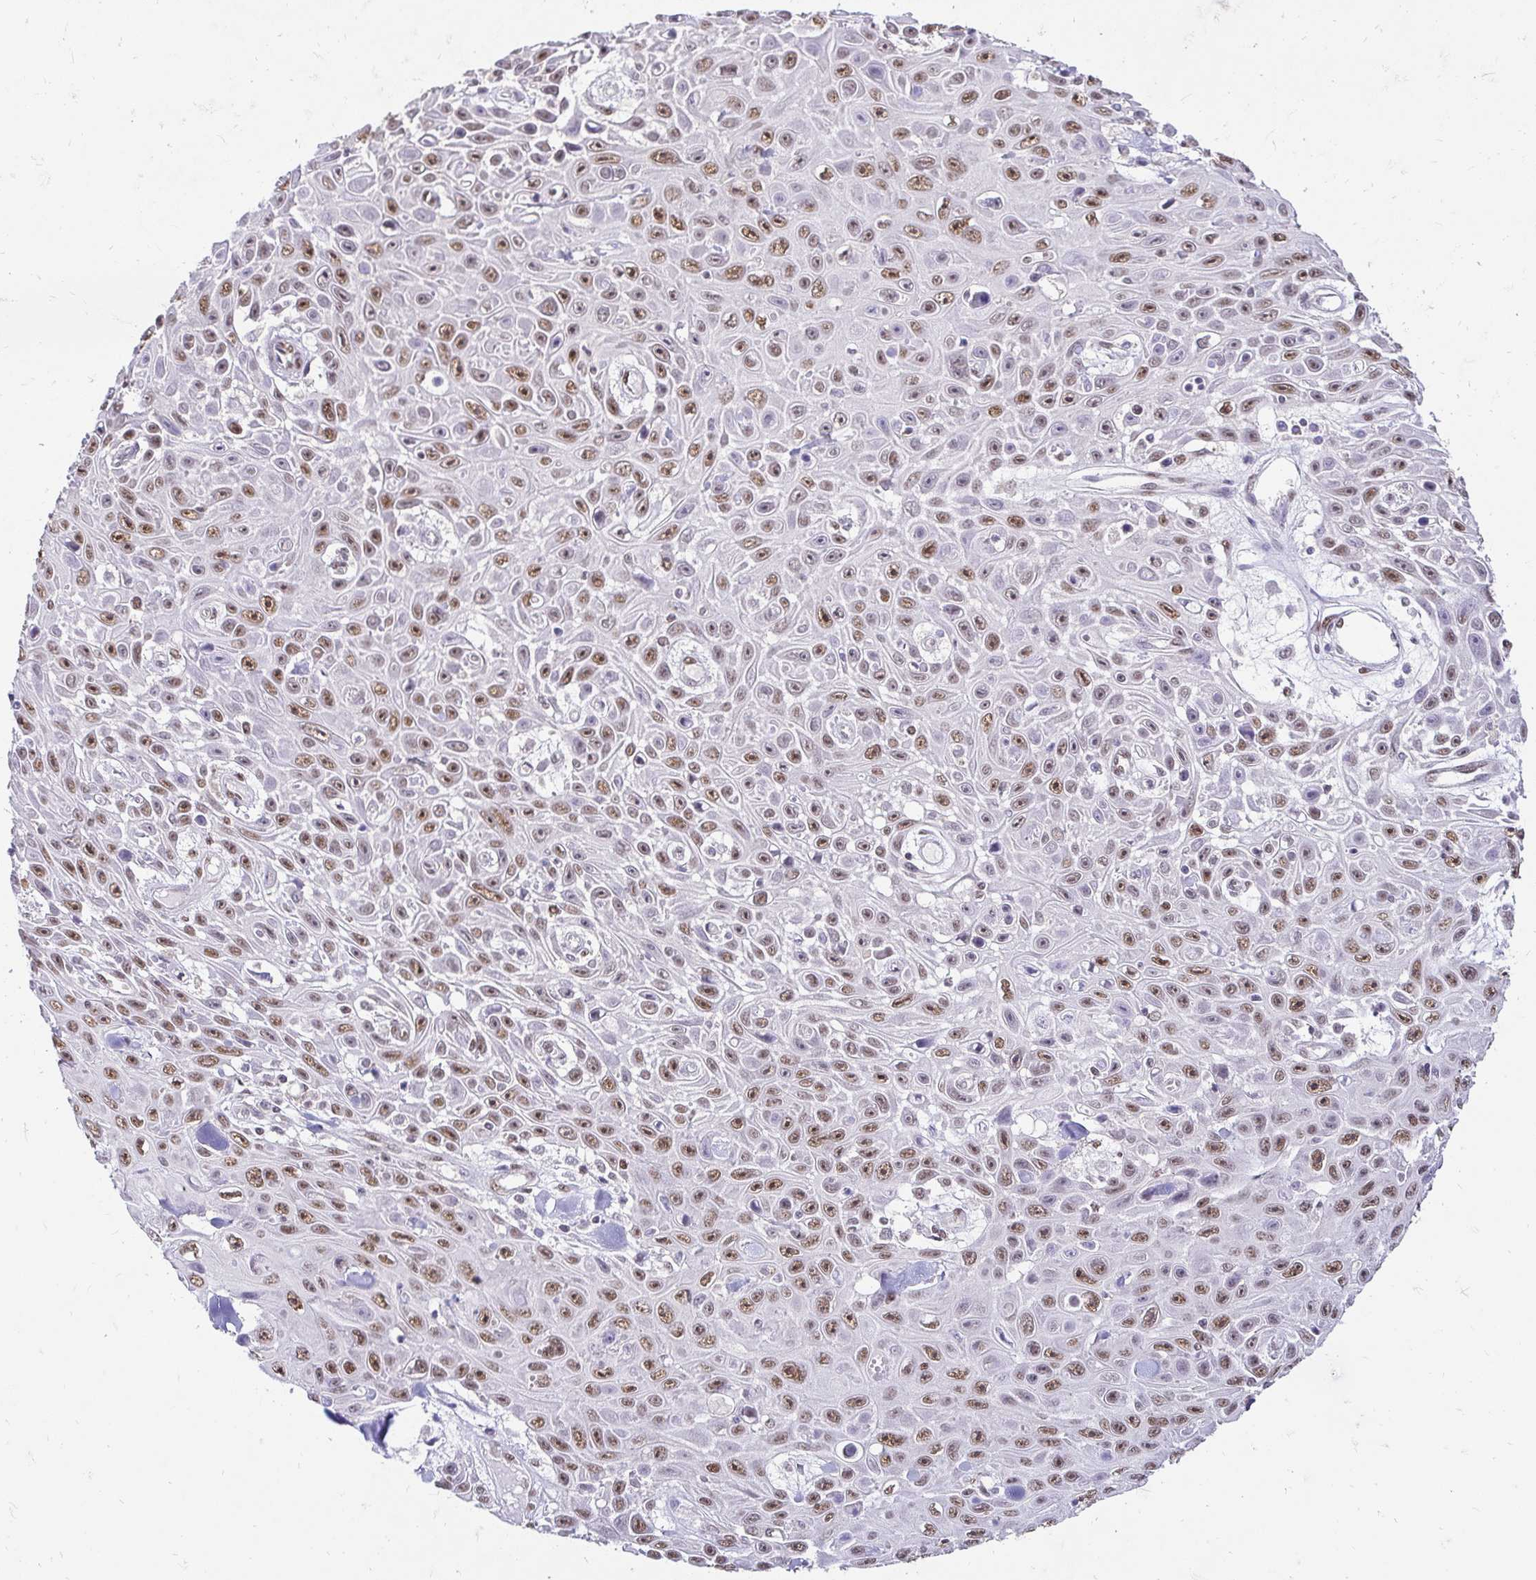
{"staining": {"intensity": "moderate", "quantity": ">75%", "location": "nuclear"}, "tissue": "skin cancer", "cell_type": "Tumor cells", "image_type": "cancer", "snomed": [{"axis": "morphology", "description": "Squamous cell carcinoma, NOS"}, {"axis": "topography", "description": "Skin"}], "caption": "IHC of squamous cell carcinoma (skin) shows medium levels of moderate nuclear staining in about >75% of tumor cells.", "gene": "RIMS4", "patient": {"sex": "male", "age": 82}}